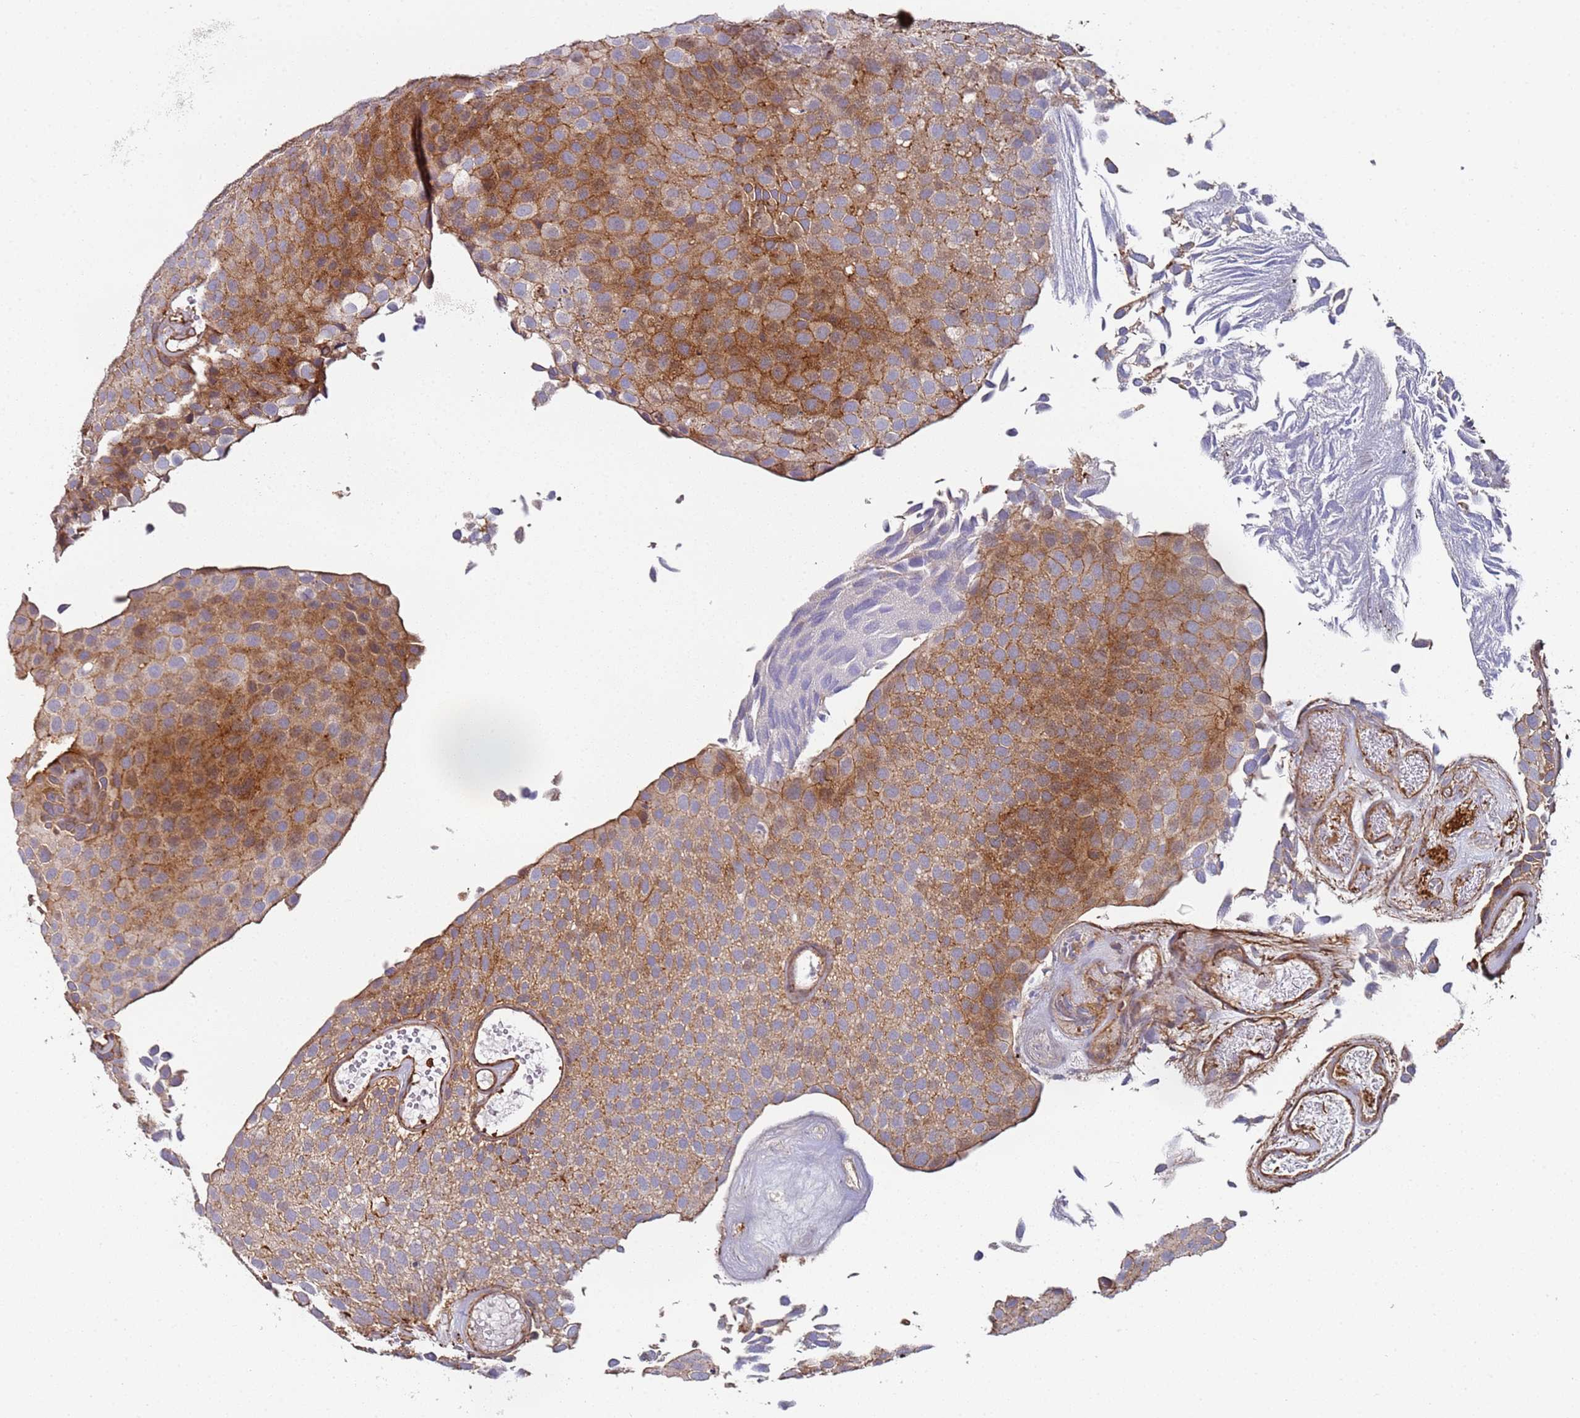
{"staining": {"intensity": "moderate", "quantity": ">75%", "location": "cytoplasmic/membranous"}, "tissue": "urothelial cancer", "cell_type": "Tumor cells", "image_type": "cancer", "snomed": [{"axis": "morphology", "description": "Urothelial carcinoma, Low grade"}, {"axis": "topography", "description": "Urinary bladder"}], "caption": "Immunohistochemical staining of human low-grade urothelial carcinoma exhibits medium levels of moderate cytoplasmic/membranous protein expression in about >75% of tumor cells. (DAB = brown stain, brightfield microscopy at high magnification).", "gene": "CYP2U1", "patient": {"sex": "male", "age": 89}}